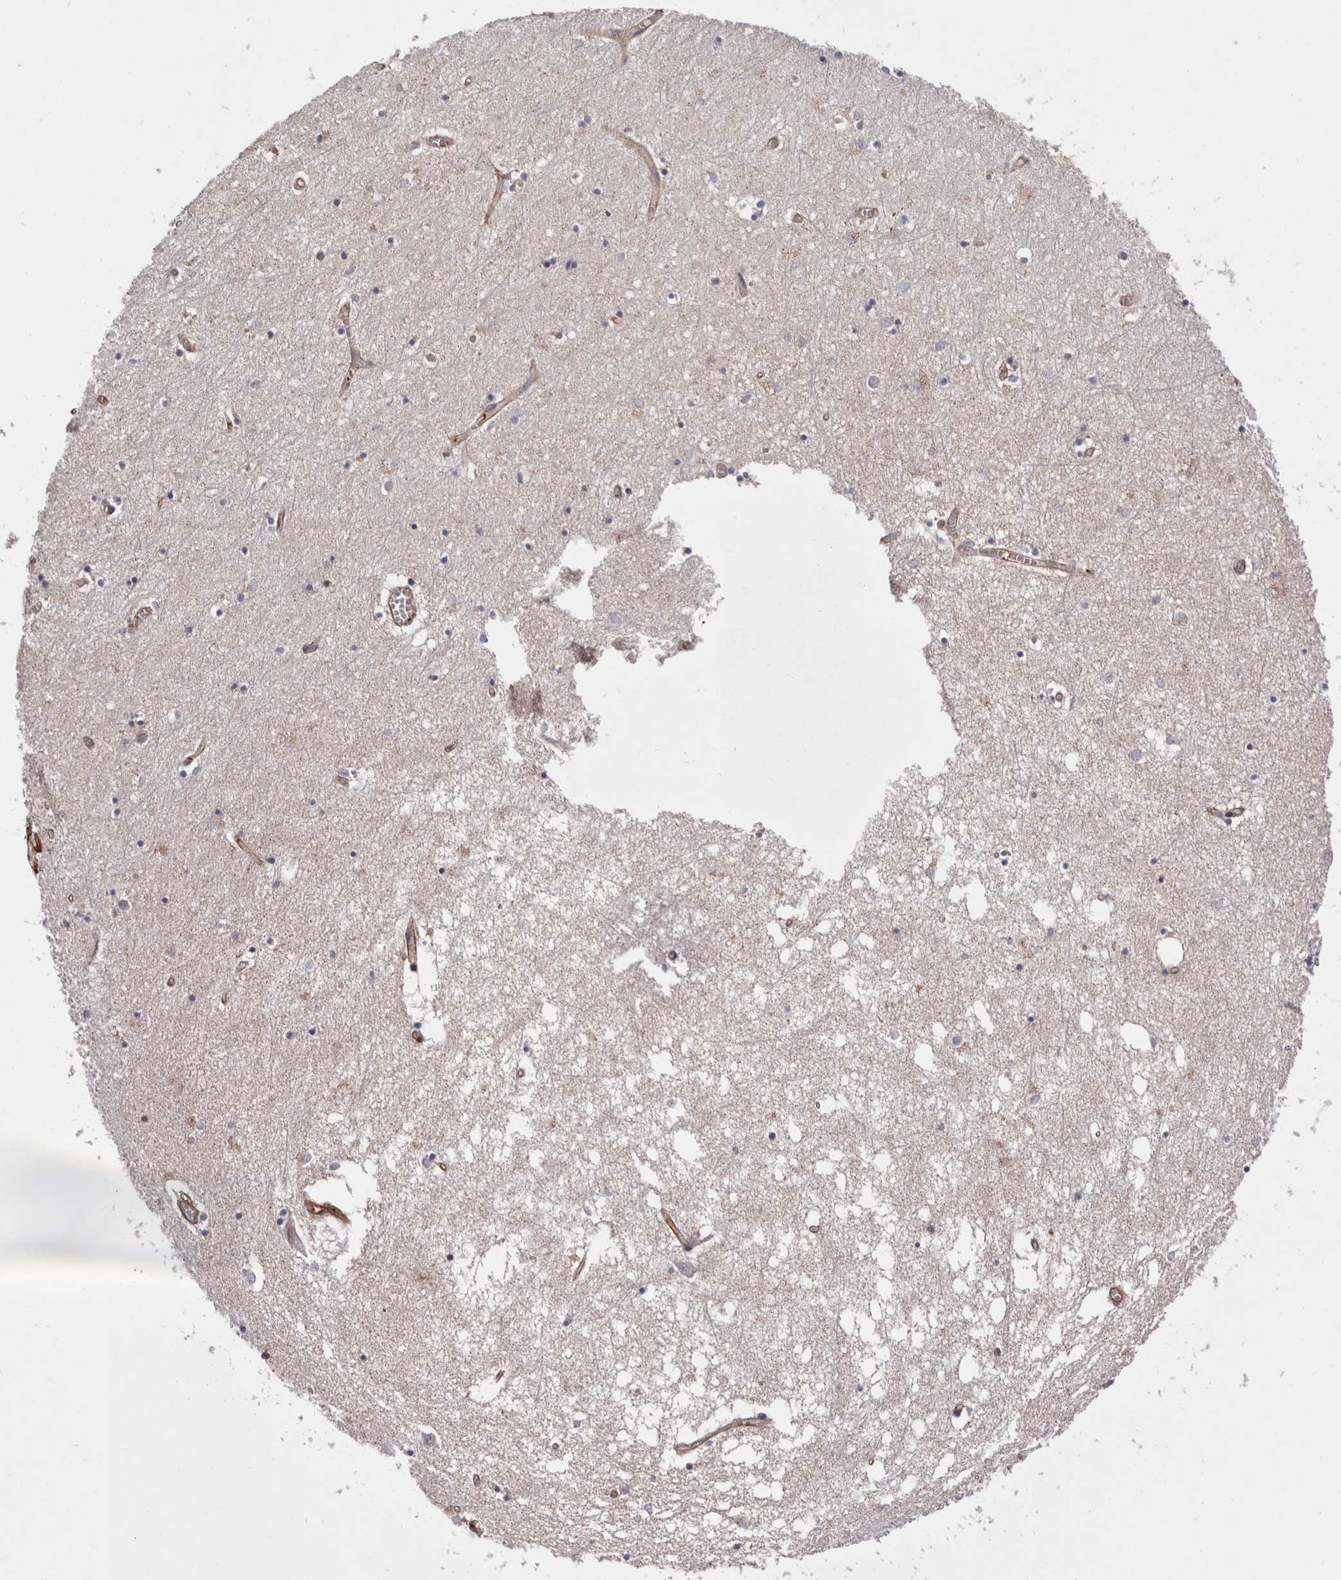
{"staining": {"intensity": "negative", "quantity": "none", "location": "none"}, "tissue": "hippocampus", "cell_type": "Glial cells", "image_type": "normal", "snomed": [{"axis": "morphology", "description": "Normal tissue, NOS"}, {"axis": "topography", "description": "Hippocampus"}], "caption": "An immunohistochemistry photomicrograph of unremarkable hippocampus is shown. There is no staining in glial cells of hippocampus. (Immunohistochemistry, brightfield microscopy, high magnification).", "gene": "TMC7", "patient": {"sex": "male", "age": 70}}